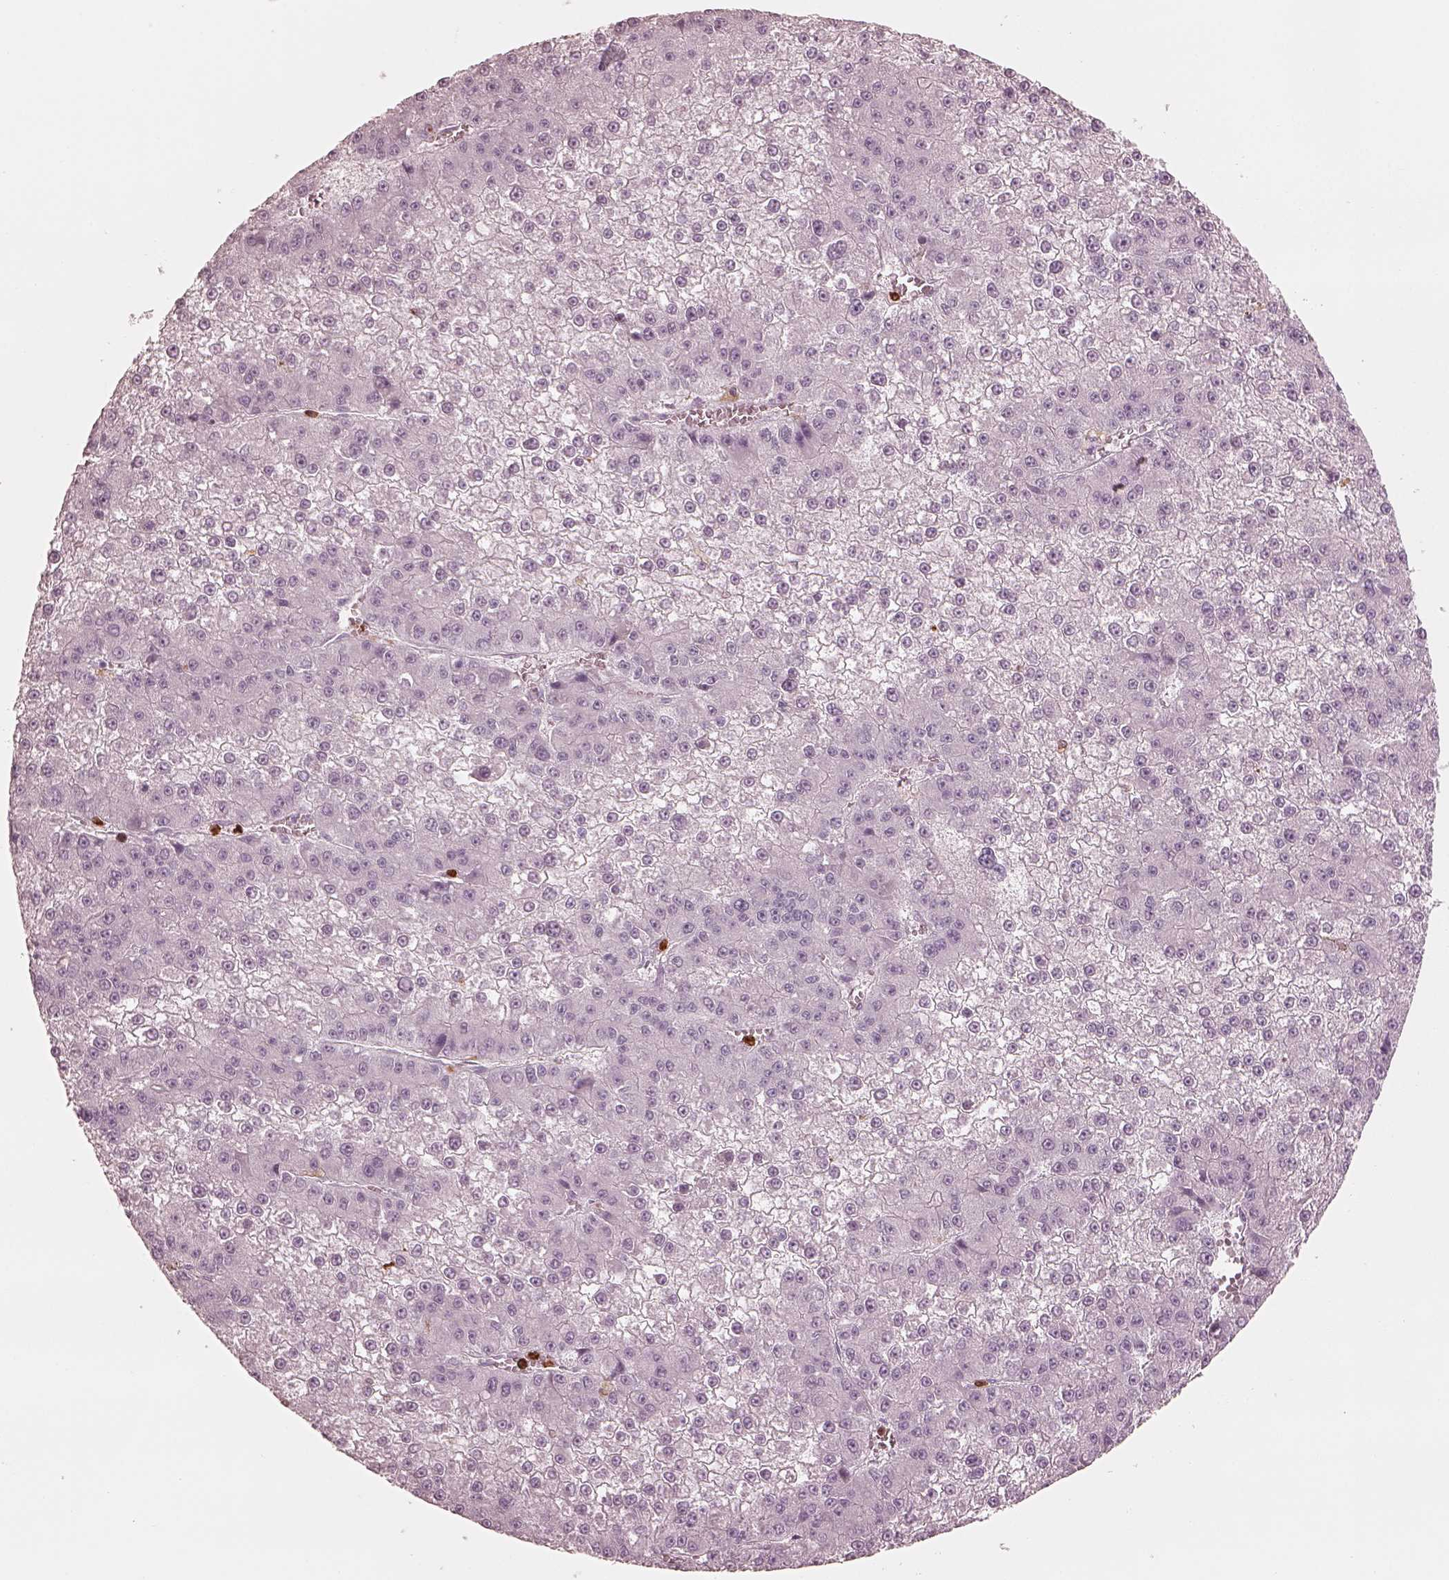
{"staining": {"intensity": "negative", "quantity": "none", "location": "none"}, "tissue": "liver cancer", "cell_type": "Tumor cells", "image_type": "cancer", "snomed": [{"axis": "morphology", "description": "Carcinoma, Hepatocellular, NOS"}, {"axis": "topography", "description": "Liver"}], "caption": "Tumor cells show no significant staining in liver cancer.", "gene": "ALOX5", "patient": {"sex": "female", "age": 73}}